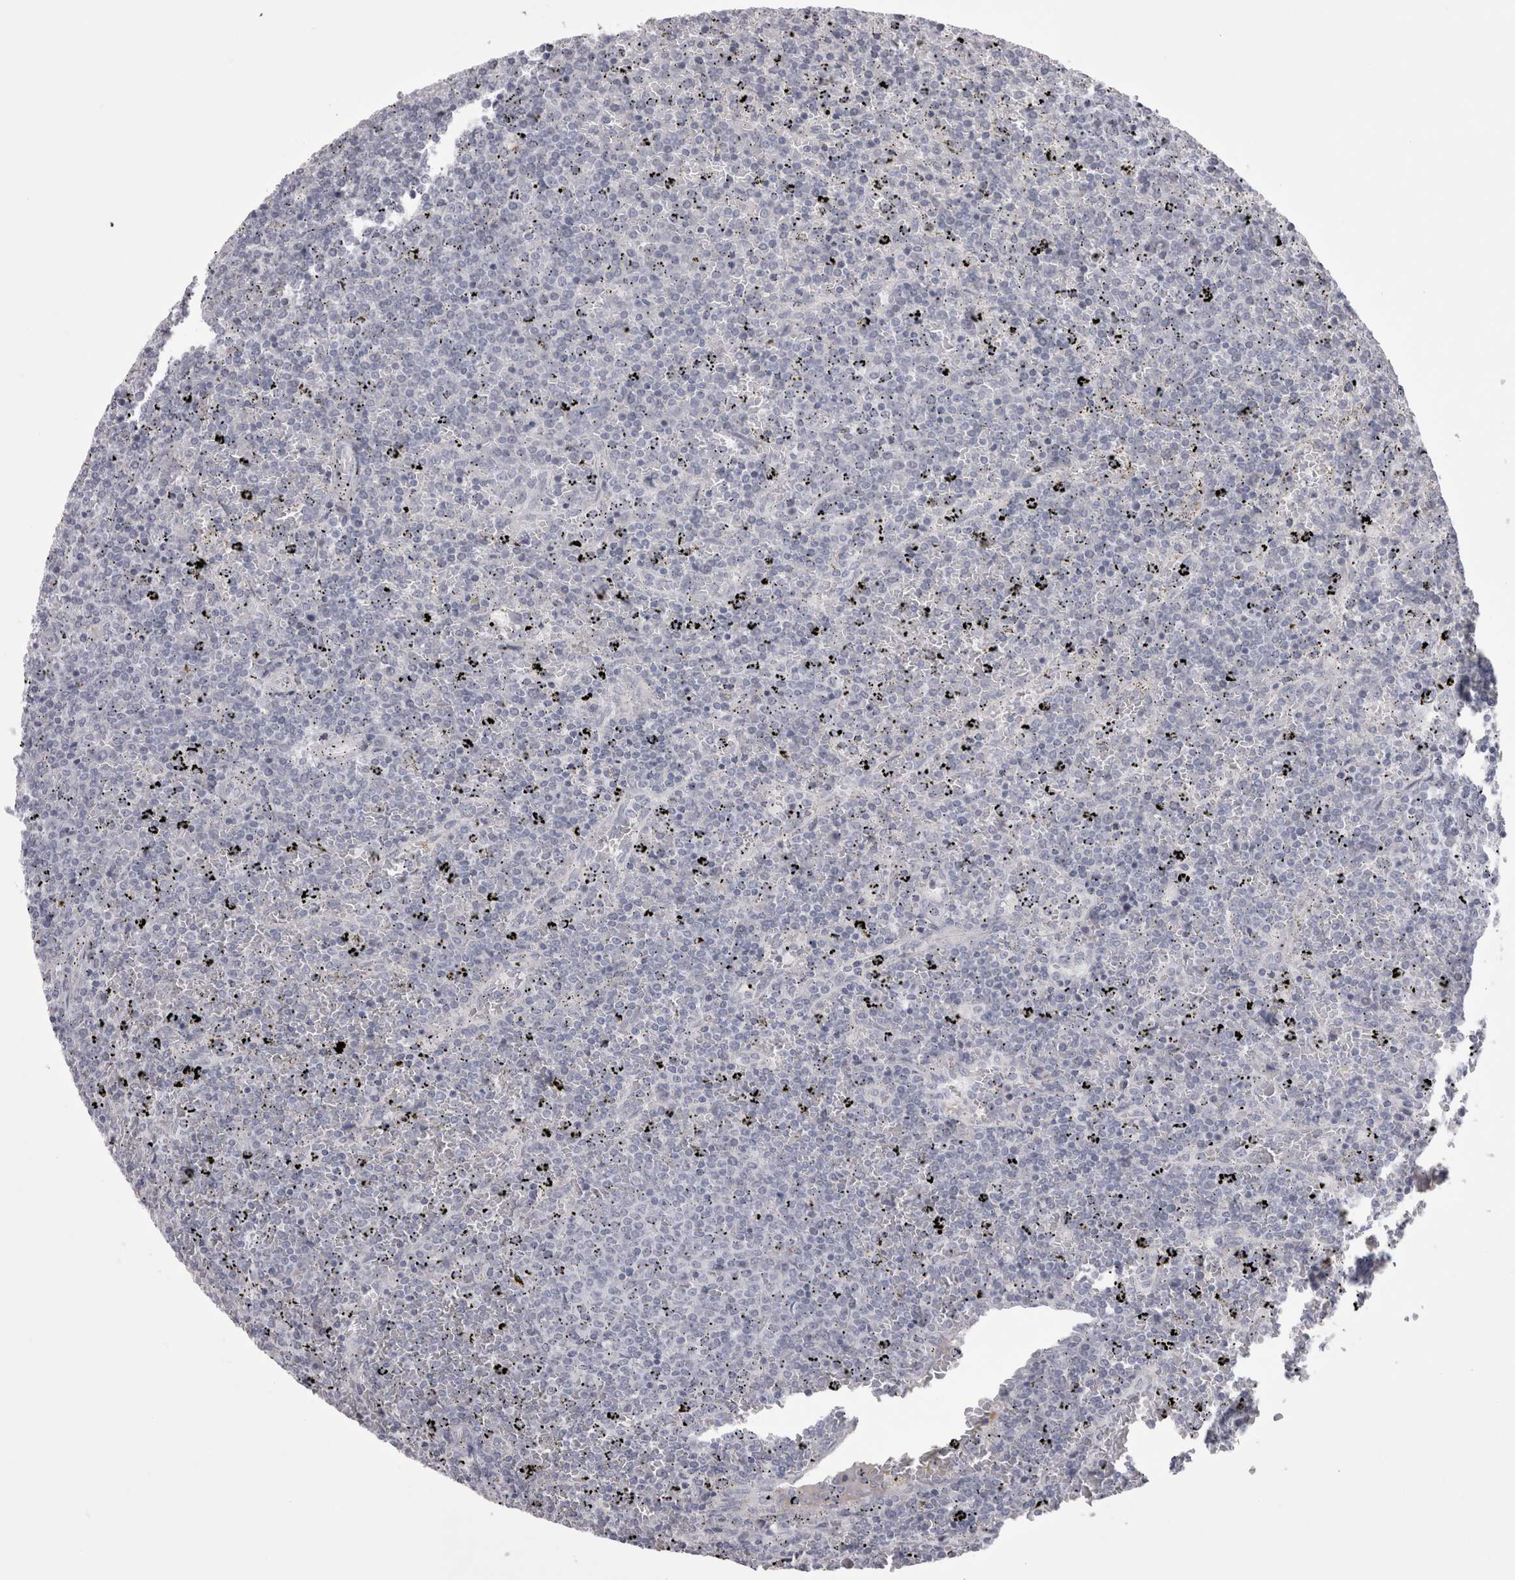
{"staining": {"intensity": "negative", "quantity": "none", "location": "none"}, "tissue": "lymphoma", "cell_type": "Tumor cells", "image_type": "cancer", "snomed": [{"axis": "morphology", "description": "Malignant lymphoma, non-Hodgkin's type, Low grade"}, {"axis": "topography", "description": "Spleen"}], "caption": "High power microscopy histopathology image of an immunohistochemistry (IHC) histopathology image of low-grade malignant lymphoma, non-Hodgkin's type, revealing no significant positivity in tumor cells. (Immunohistochemistry, brightfield microscopy, high magnification).", "gene": "SAA4", "patient": {"sex": "female", "age": 77}}